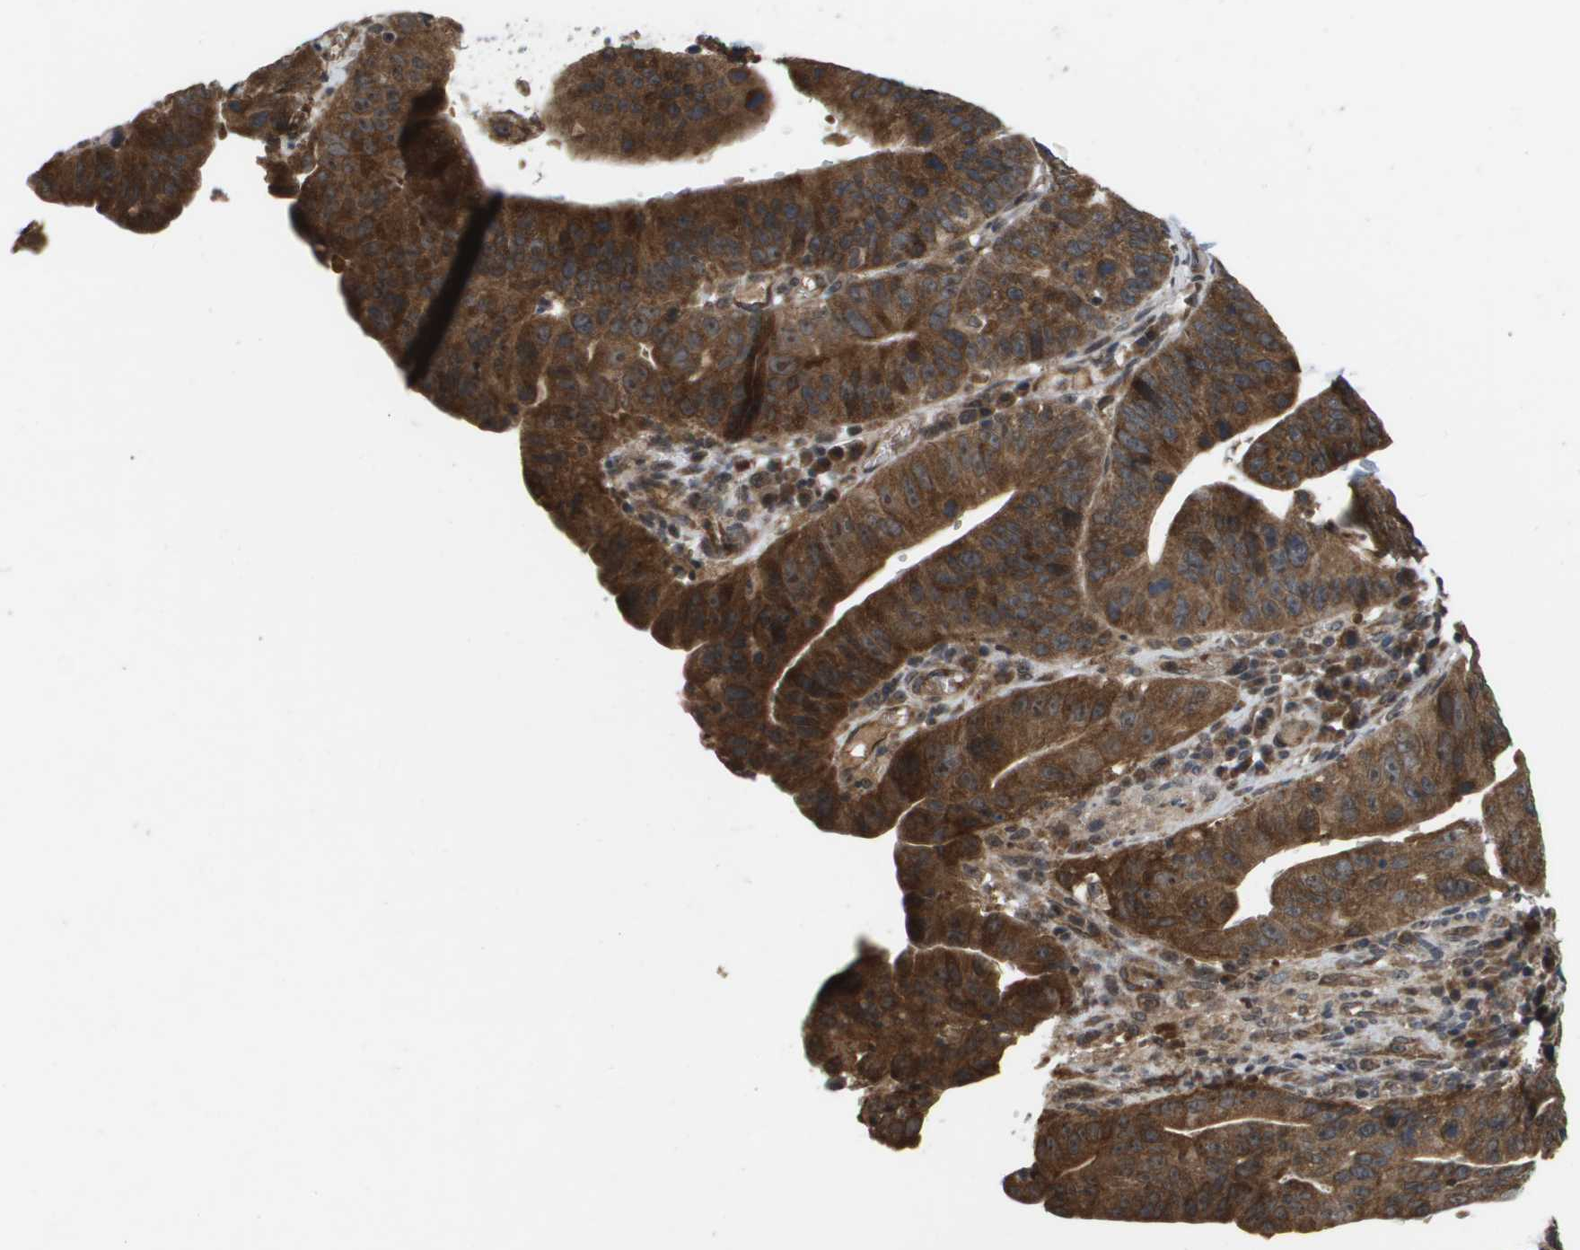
{"staining": {"intensity": "moderate", "quantity": ">75%", "location": "cytoplasmic/membranous"}, "tissue": "stomach cancer", "cell_type": "Tumor cells", "image_type": "cancer", "snomed": [{"axis": "morphology", "description": "Adenocarcinoma, NOS"}, {"axis": "topography", "description": "Stomach"}], "caption": "An immunohistochemistry (IHC) histopathology image of tumor tissue is shown. Protein staining in brown shows moderate cytoplasmic/membranous positivity in stomach cancer within tumor cells. Using DAB (brown) and hematoxylin (blue) stains, captured at high magnification using brightfield microscopy.", "gene": "SPTLC1", "patient": {"sex": "male", "age": 59}}